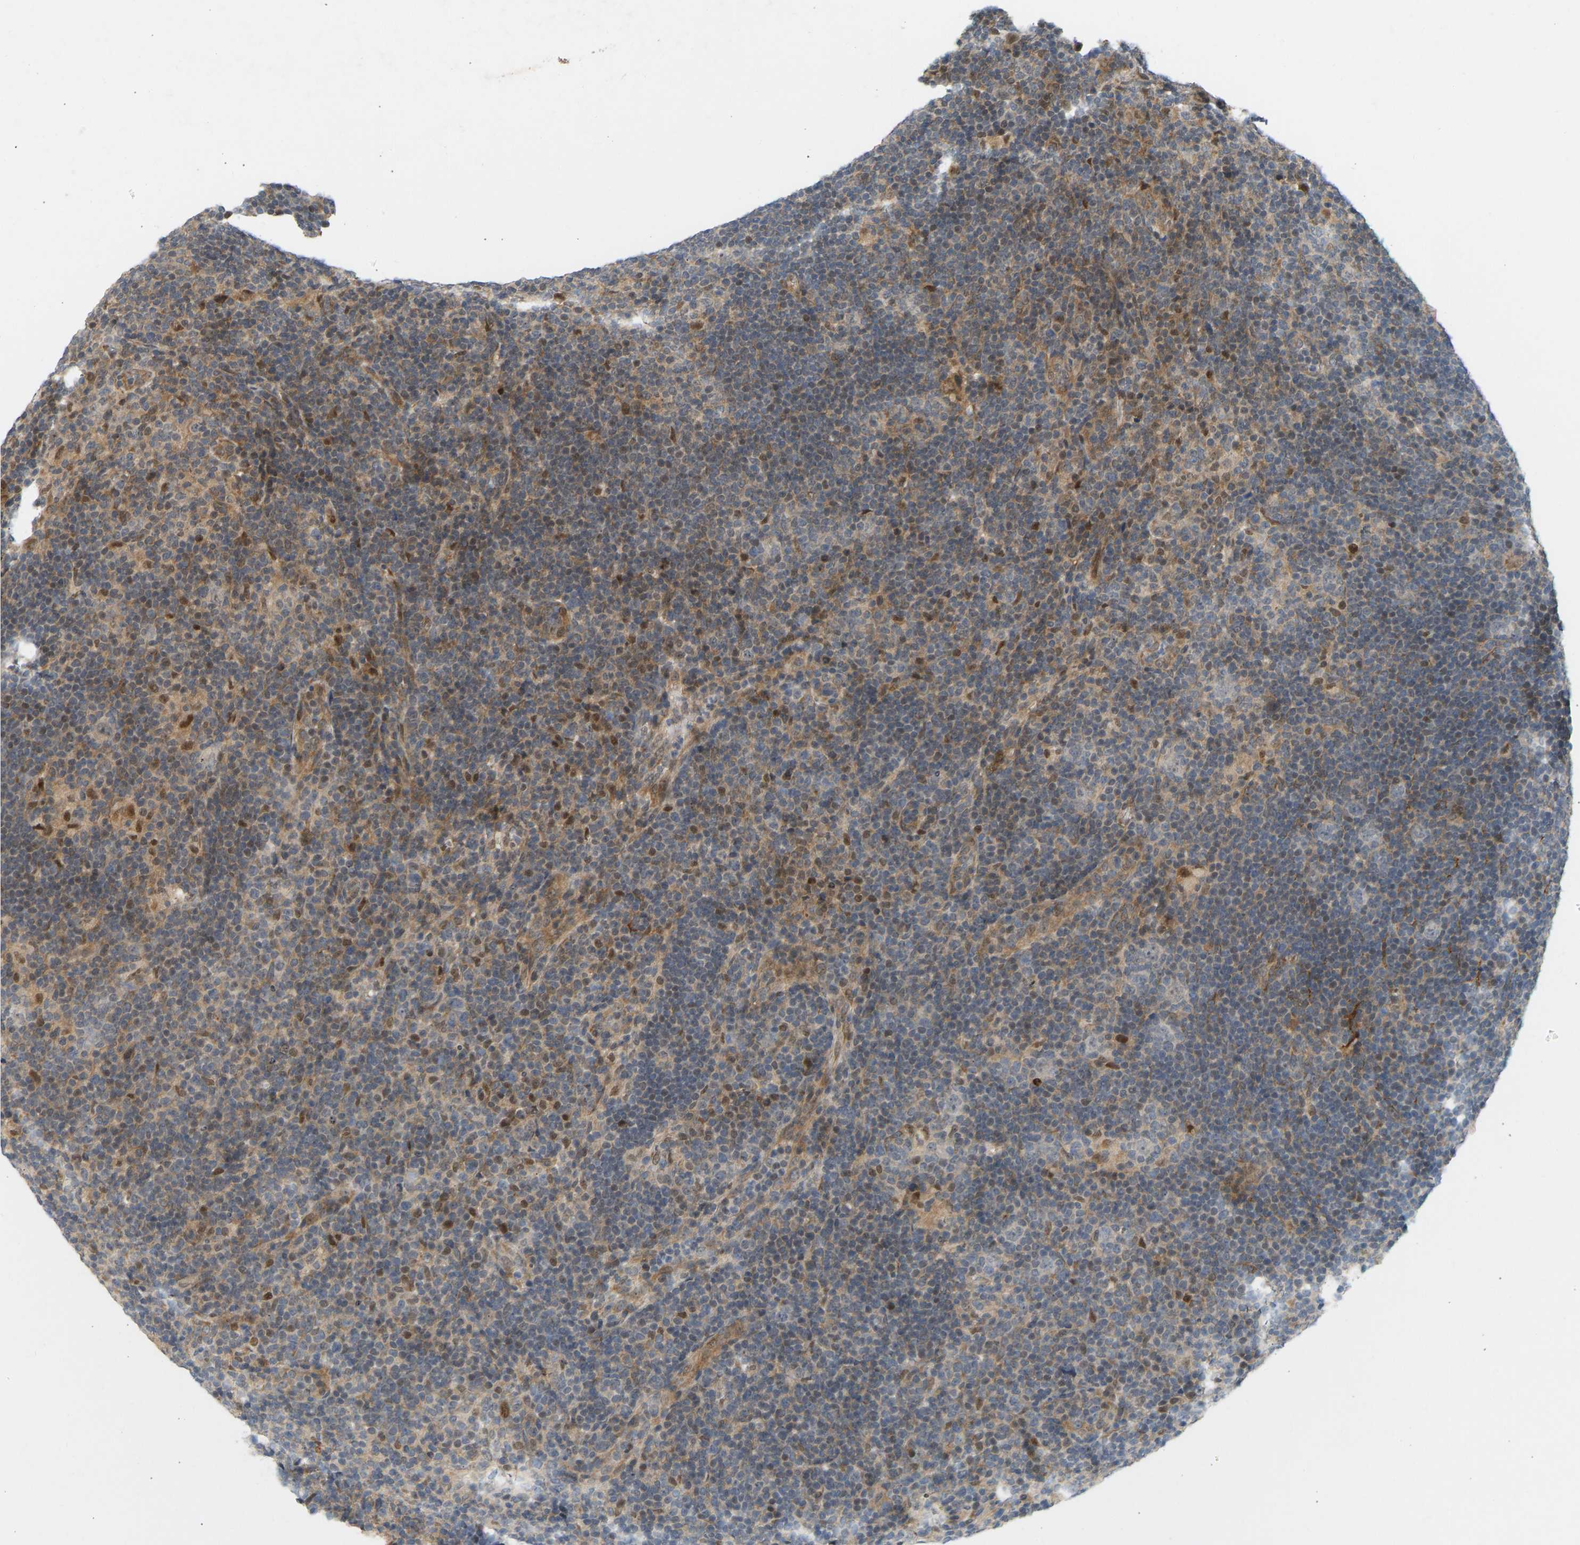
{"staining": {"intensity": "weak", "quantity": "<25%", "location": "cytoplasmic/membranous,nuclear"}, "tissue": "lymphoma", "cell_type": "Tumor cells", "image_type": "cancer", "snomed": [{"axis": "morphology", "description": "Hodgkin's disease, NOS"}, {"axis": "topography", "description": "Lymph node"}], "caption": "Tumor cells show no significant protein staining in lymphoma.", "gene": "BAG1", "patient": {"sex": "female", "age": 57}}